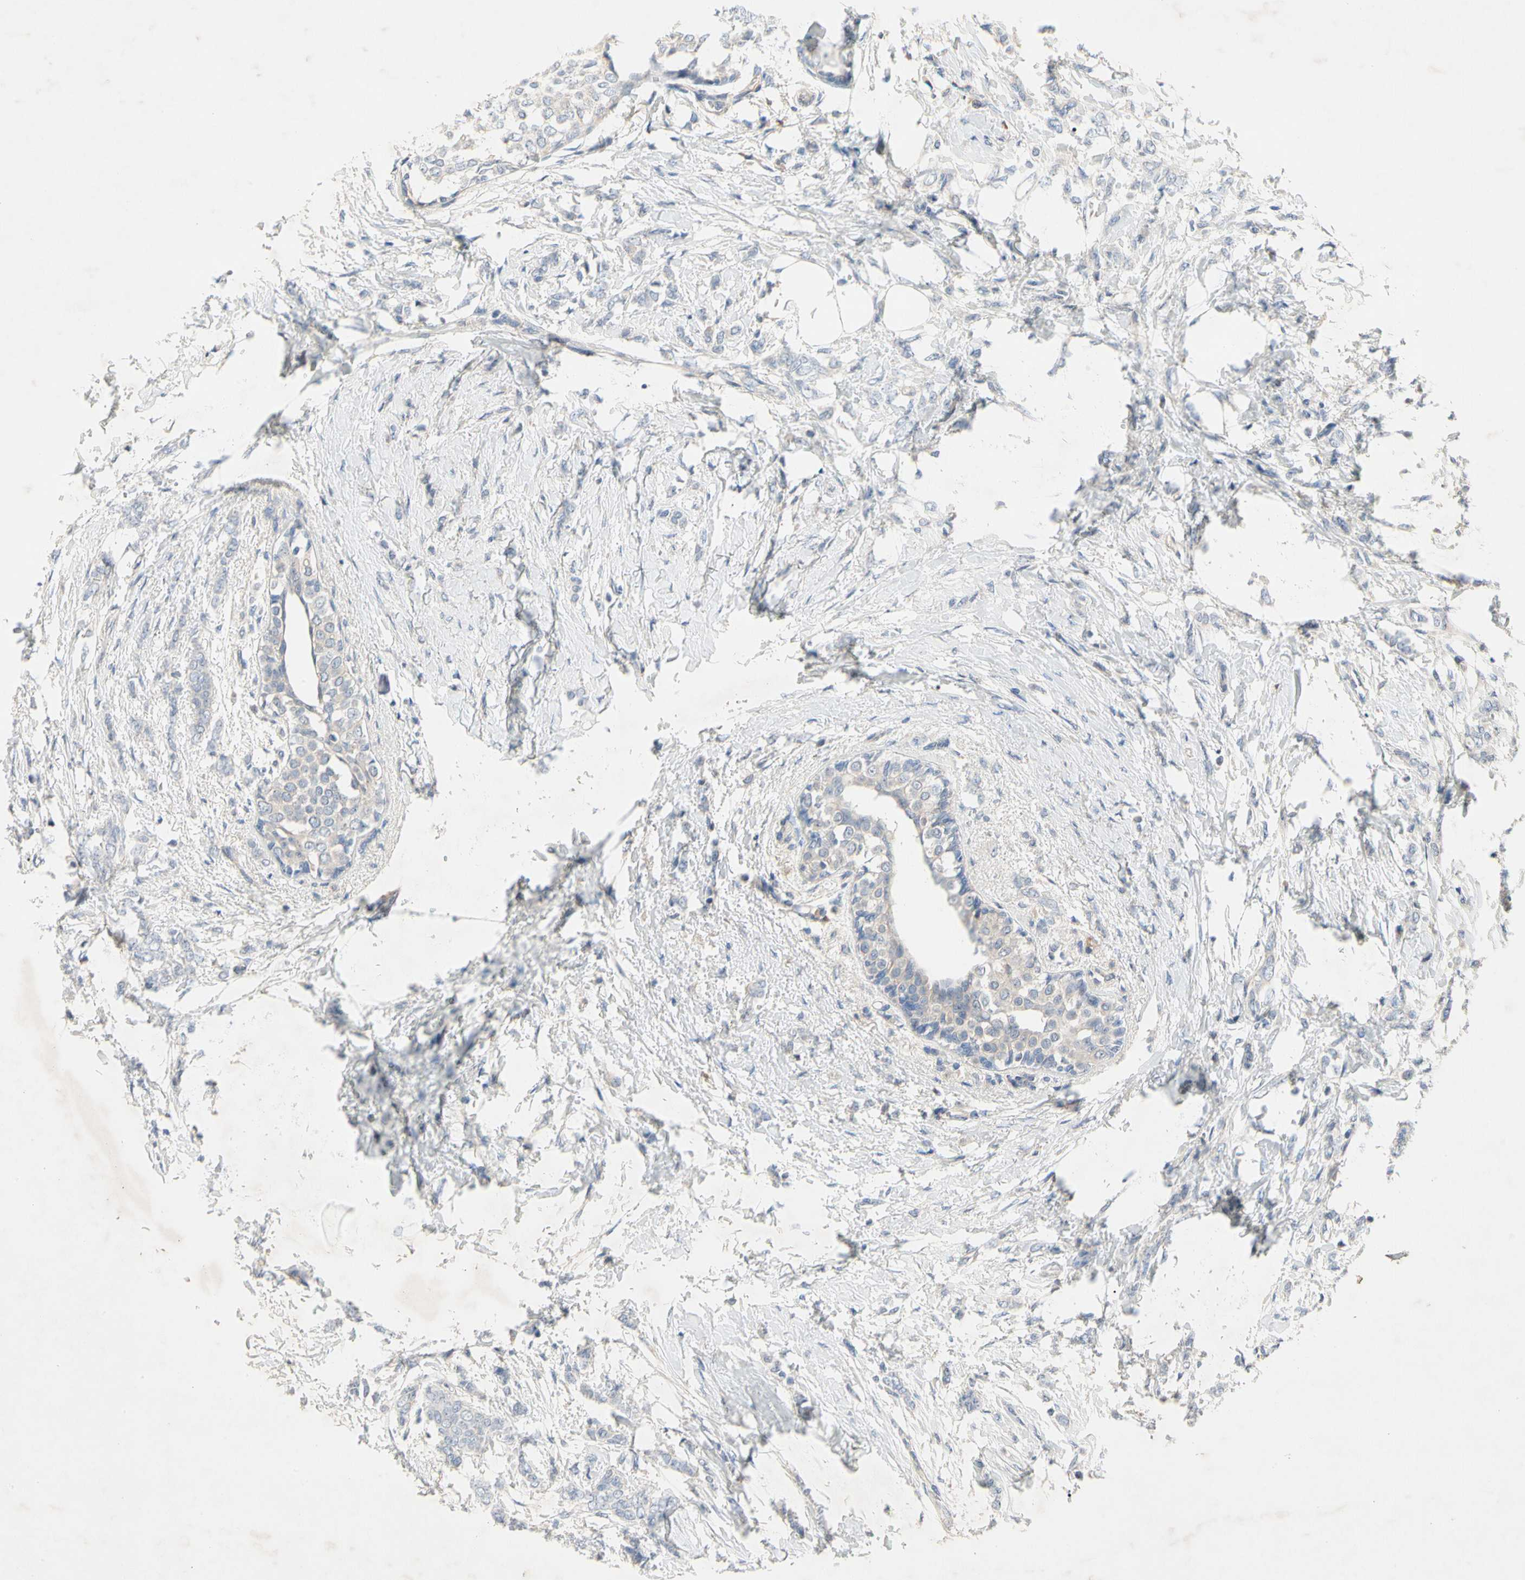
{"staining": {"intensity": "negative", "quantity": "none", "location": "none"}, "tissue": "breast cancer", "cell_type": "Tumor cells", "image_type": "cancer", "snomed": [{"axis": "morphology", "description": "Lobular carcinoma, in situ"}, {"axis": "morphology", "description": "Lobular carcinoma"}, {"axis": "topography", "description": "Breast"}], "caption": "Breast lobular carcinoma in situ was stained to show a protein in brown. There is no significant staining in tumor cells.", "gene": "GAS6", "patient": {"sex": "female", "age": 41}}